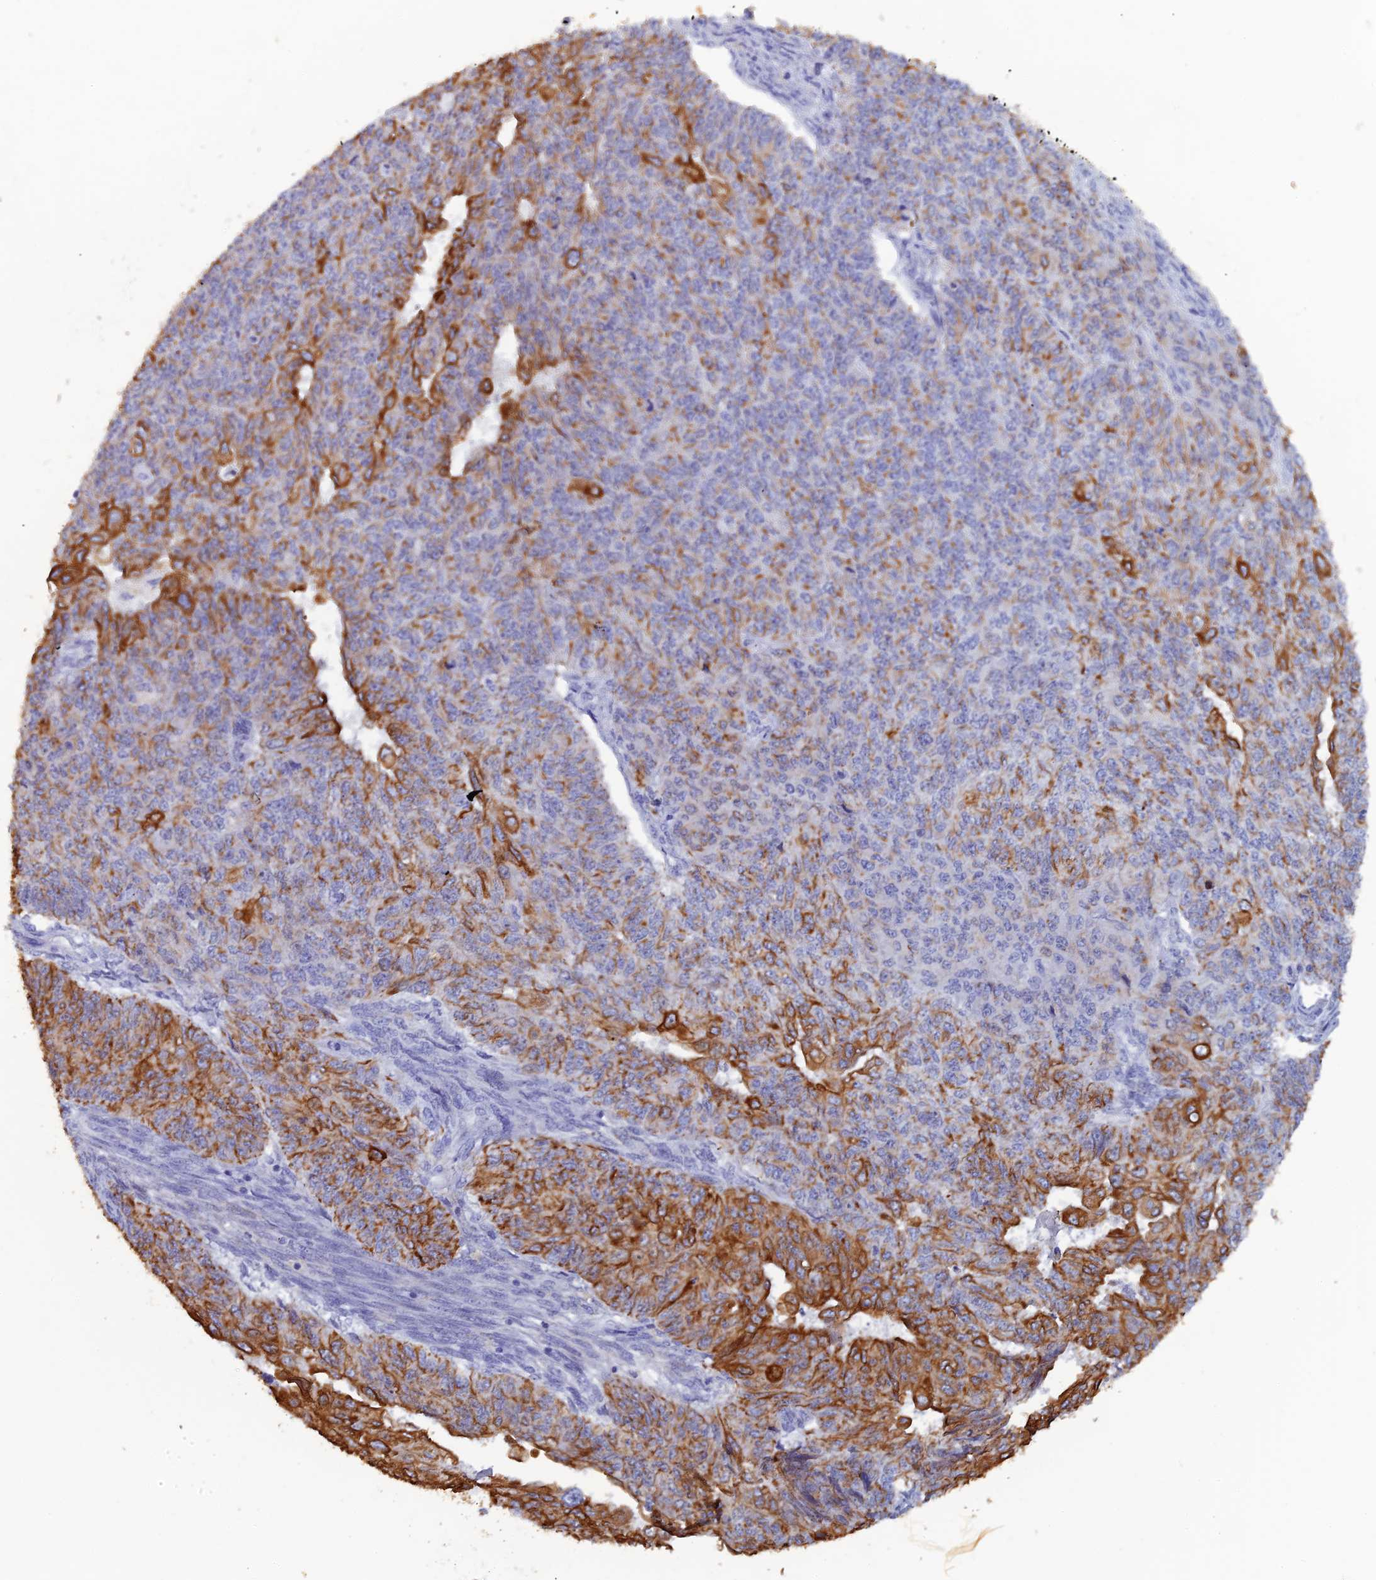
{"staining": {"intensity": "strong", "quantity": "25%-75%", "location": "cytoplasmic/membranous"}, "tissue": "endometrial cancer", "cell_type": "Tumor cells", "image_type": "cancer", "snomed": [{"axis": "morphology", "description": "Adenocarcinoma, NOS"}, {"axis": "topography", "description": "Endometrium"}], "caption": "Endometrial adenocarcinoma was stained to show a protein in brown. There is high levels of strong cytoplasmic/membranous expression in approximately 25%-75% of tumor cells.", "gene": "SRFBP1", "patient": {"sex": "female", "age": 32}}